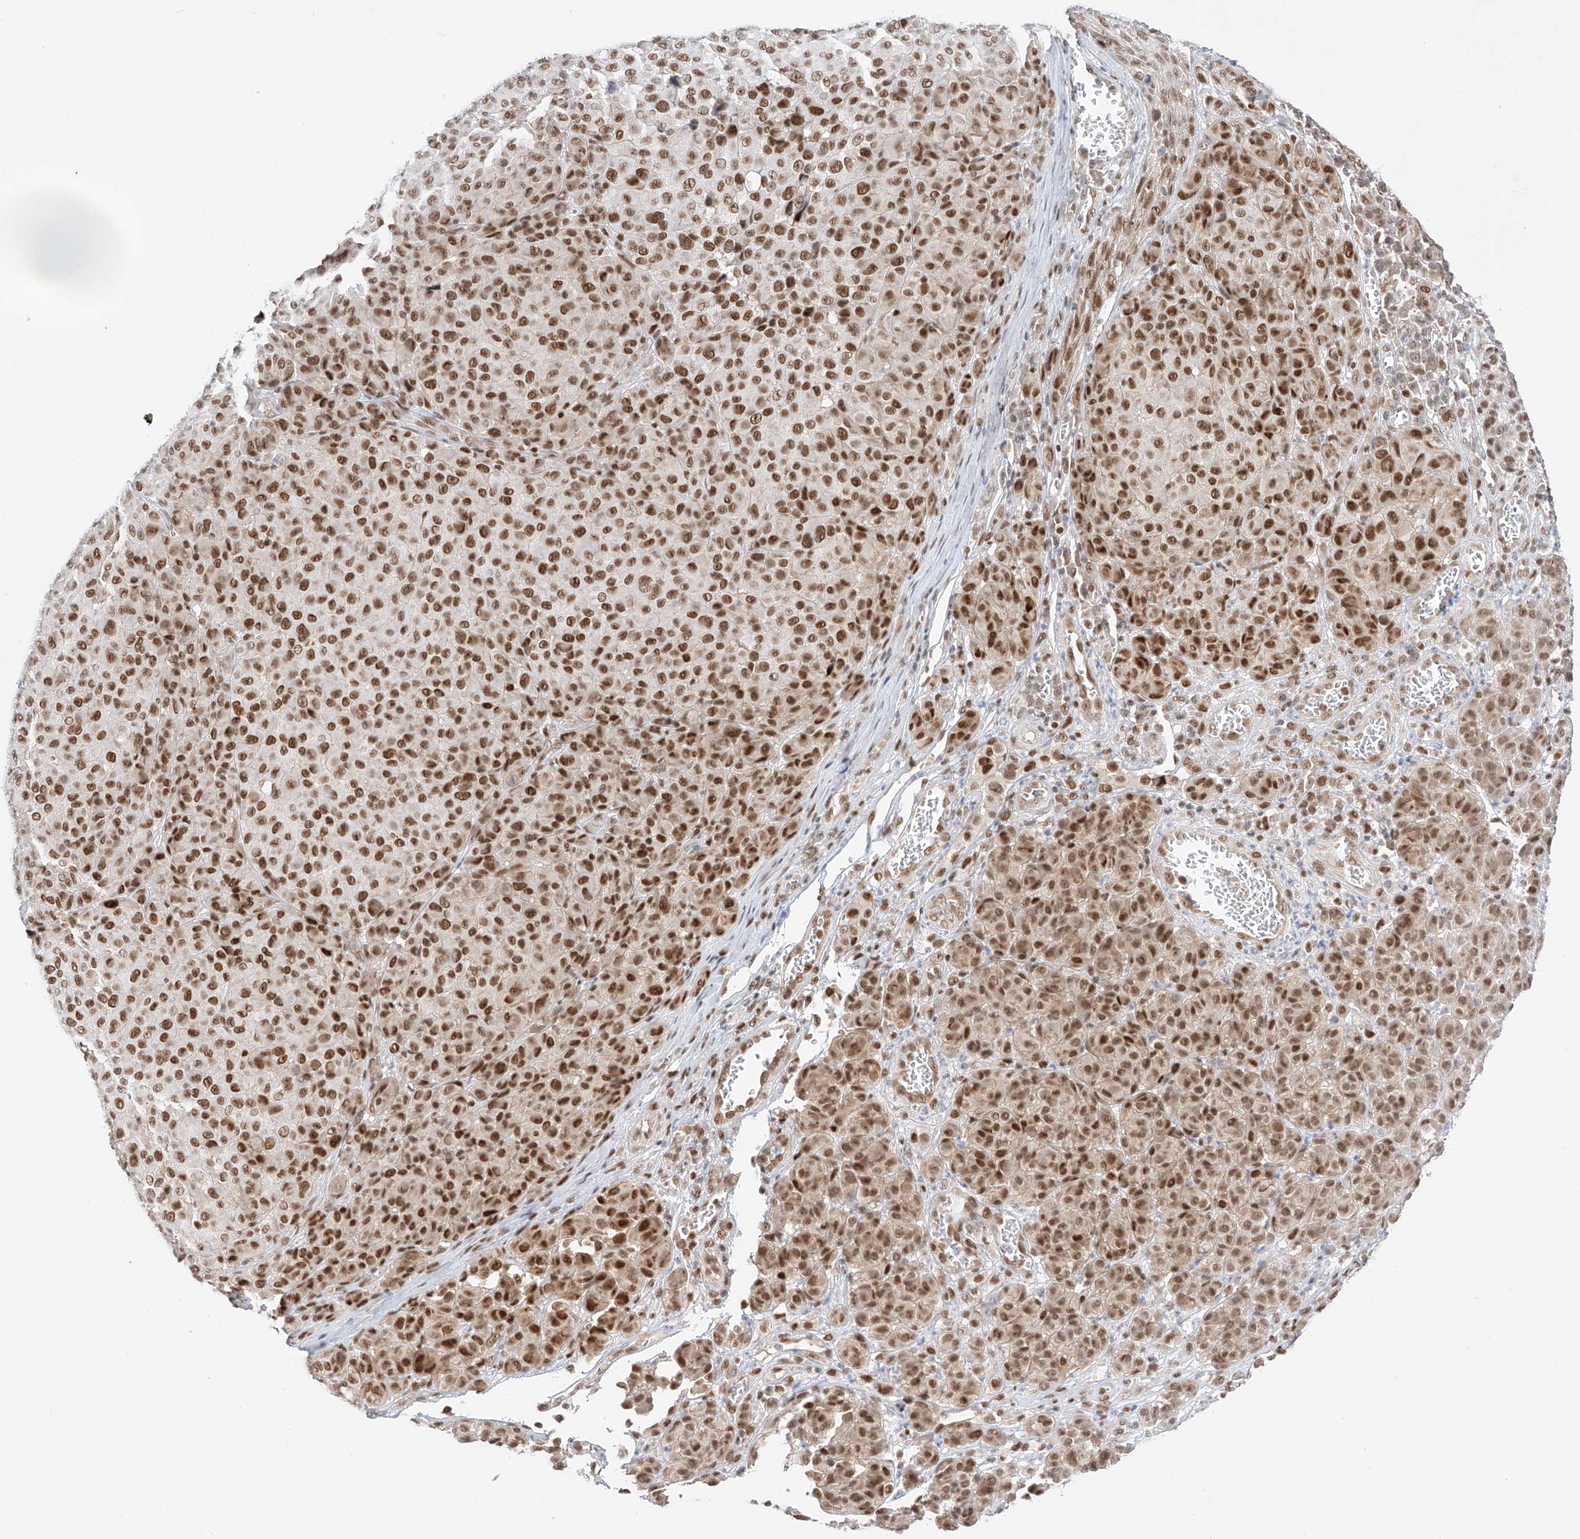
{"staining": {"intensity": "strong", "quantity": ">75%", "location": "nuclear"}, "tissue": "melanoma", "cell_type": "Tumor cells", "image_type": "cancer", "snomed": [{"axis": "morphology", "description": "Malignant melanoma, NOS"}, {"axis": "topography", "description": "Skin"}], "caption": "This is a micrograph of immunohistochemistry (IHC) staining of malignant melanoma, which shows strong staining in the nuclear of tumor cells.", "gene": "POGK", "patient": {"sex": "male", "age": 73}}